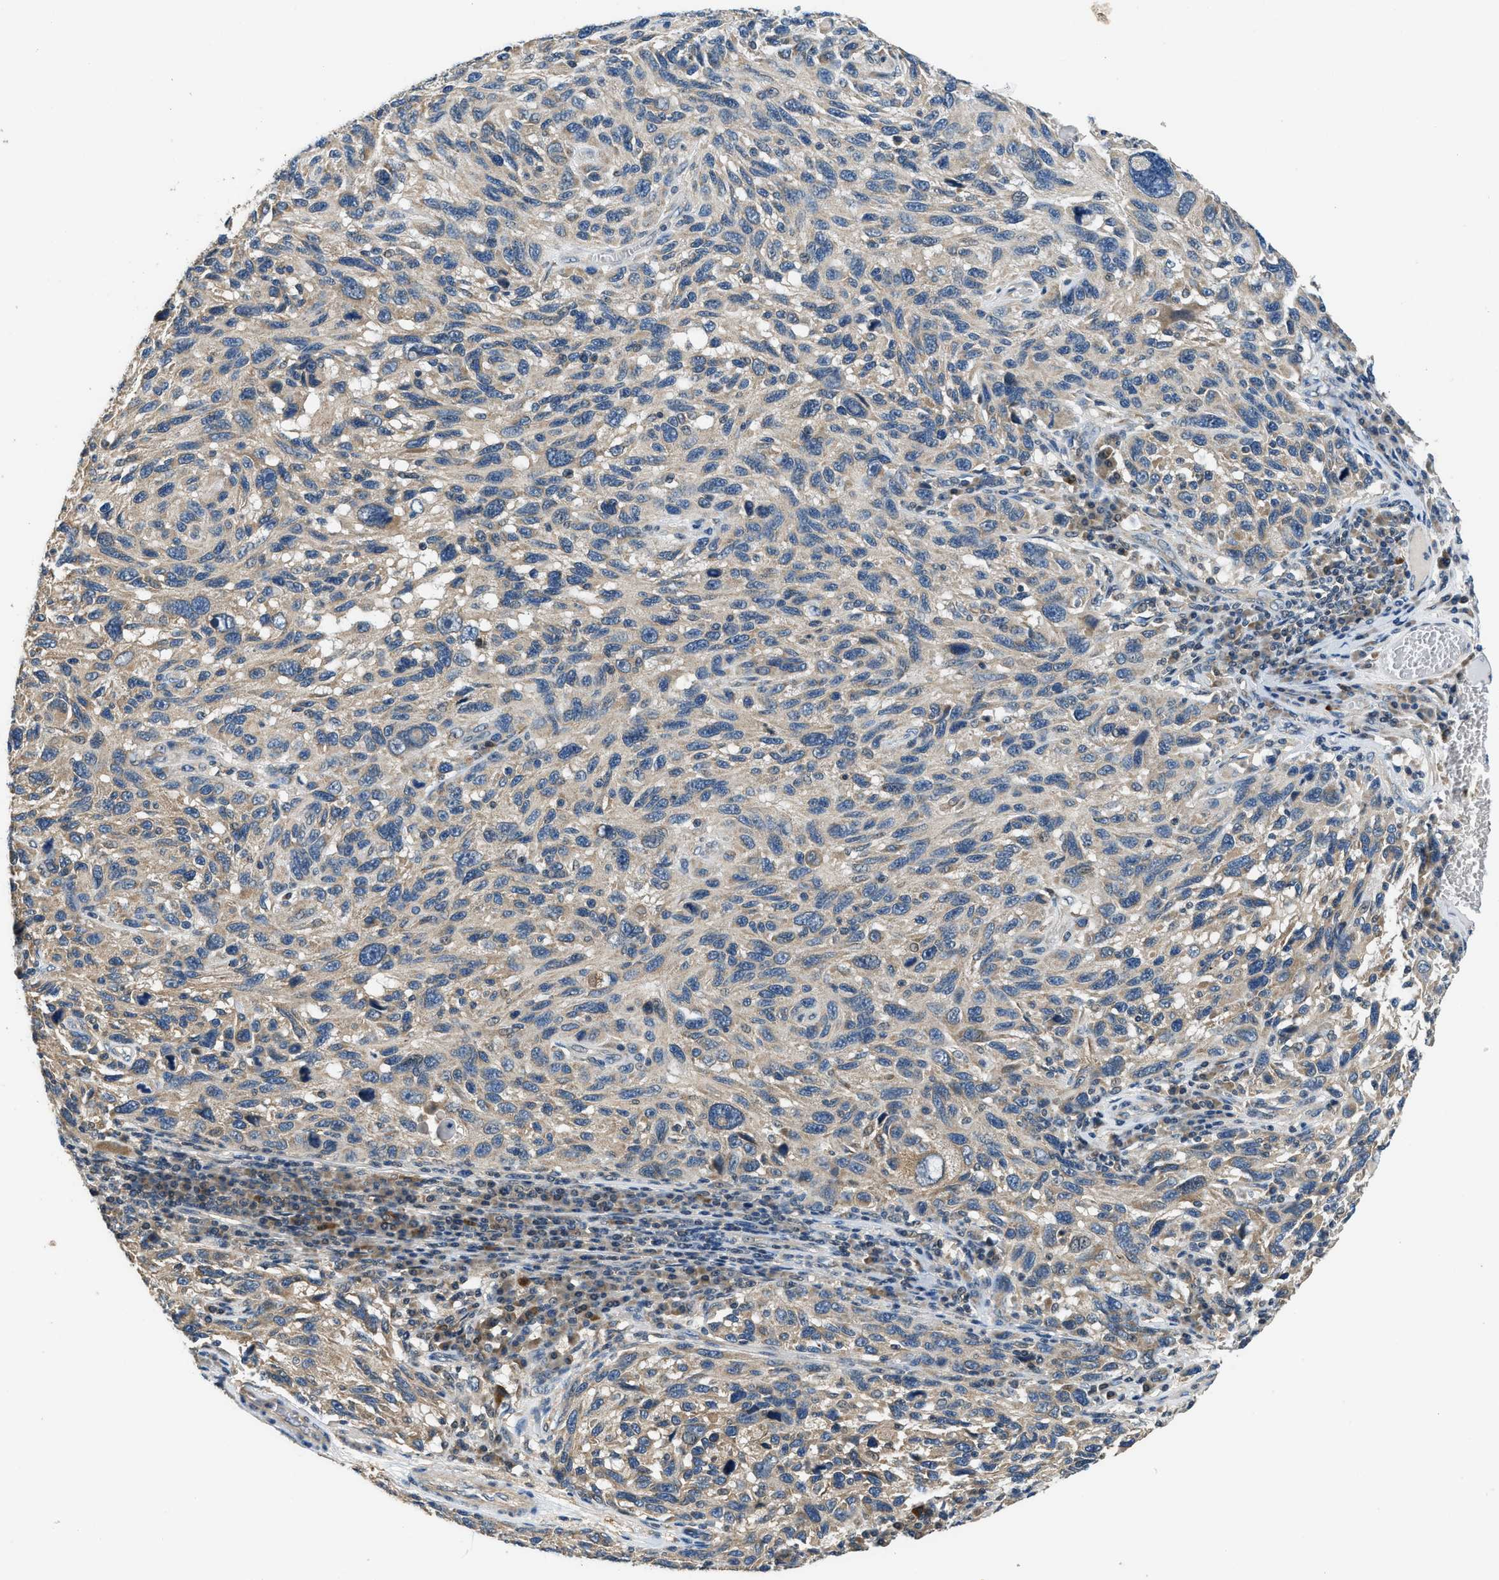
{"staining": {"intensity": "weak", "quantity": "<25%", "location": "cytoplasmic/membranous"}, "tissue": "melanoma", "cell_type": "Tumor cells", "image_type": "cancer", "snomed": [{"axis": "morphology", "description": "Malignant melanoma, NOS"}, {"axis": "topography", "description": "Skin"}], "caption": "A photomicrograph of human melanoma is negative for staining in tumor cells. (DAB immunohistochemistry visualized using brightfield microscopy, high magnification).", "gene": "SSH2", "patient": {"sex": "male", "age": 53}}